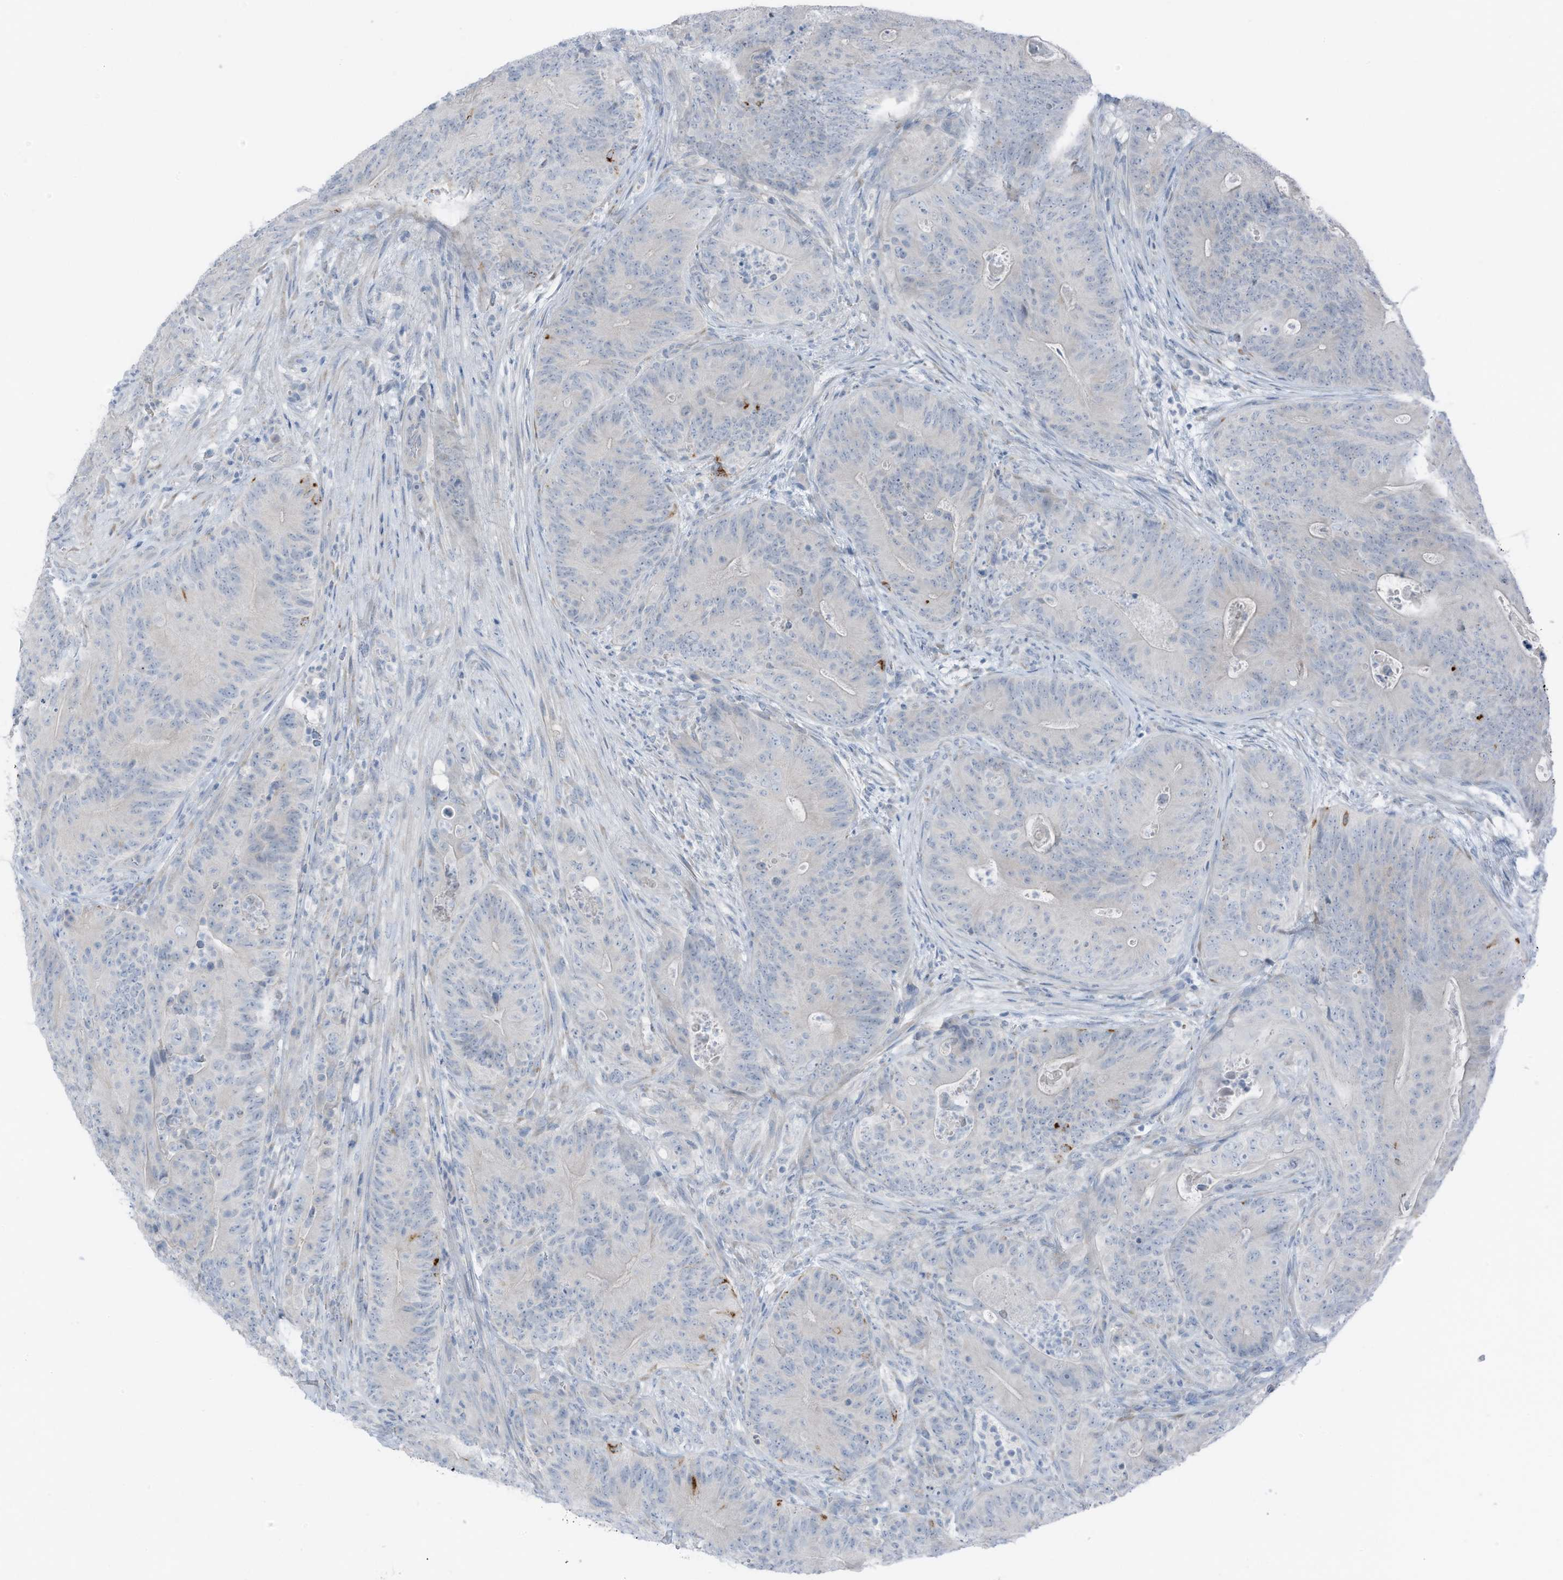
{"staining": {"intensity": "negative", "quantity": "none", "location": "none"}, "tissue": "colorectal cancer", "cell_type": "Tumor cells", "image_type": "cancer", "snomed": [{"axis": "morphology", "description": "Normal tissue, NOS"}, {"axis": "topography", "description": "Colon"}], "caption": "Photomicrograph shows no significant protein positivity in tumor cells of colorectal cancer.", "gene": "ARHGEF33", "patient": {"sex": "female", "age": 82}}